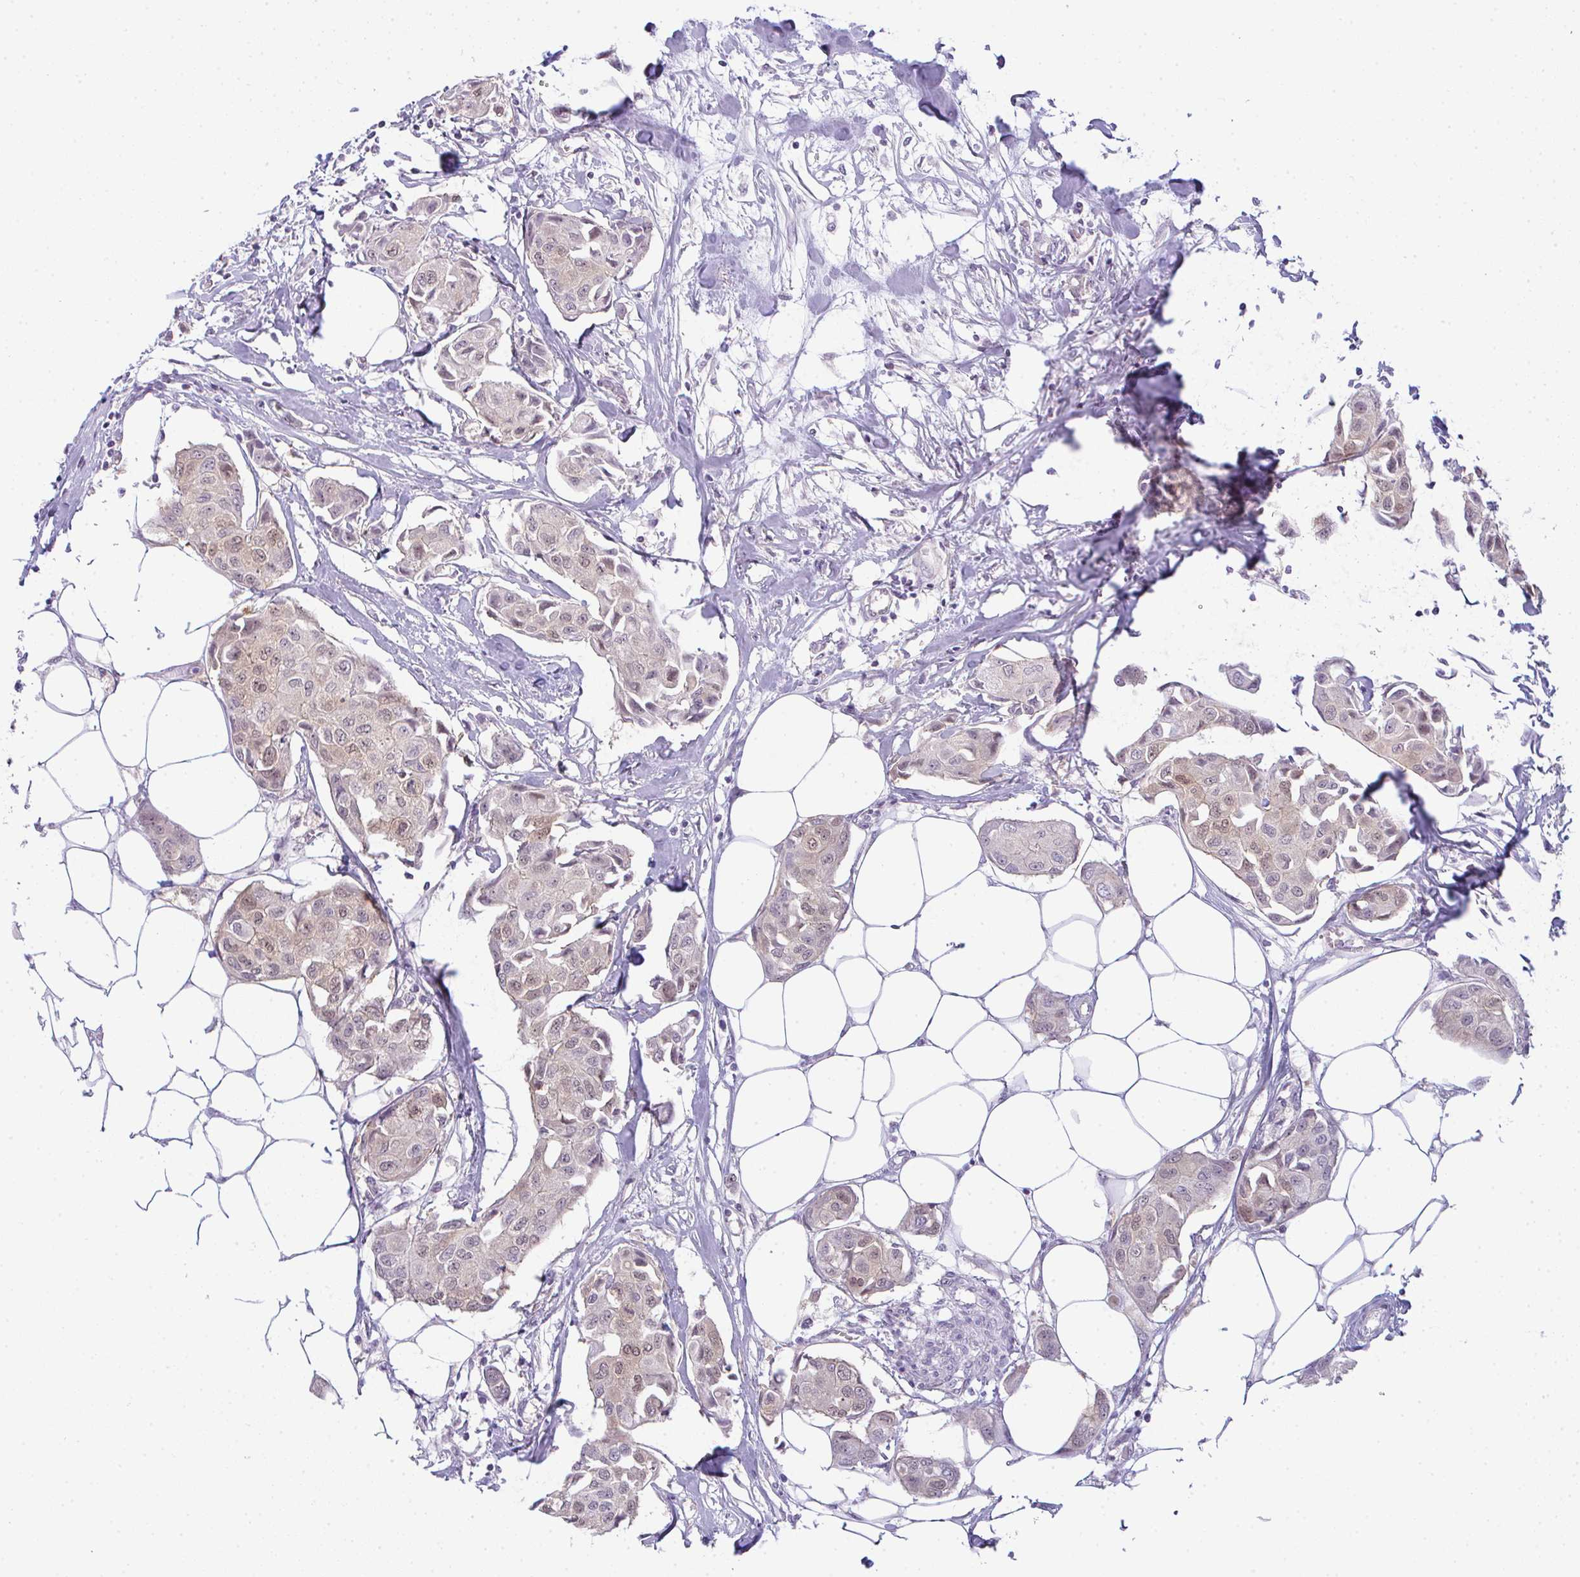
{"staining": {"intensity": "weak", "quantity": "25%-75%", "location": "nuclear"}, "tissue": "breast cancer", "cell_type": "Tumor cells", "image_type": "cancer", "snomed": [{"axis": "morphology", "description": "Duct carcinoma"}, {"axis": "topography", "description": "Breast"}, {"axis": "topography", "description": "Lymph node"}], "caption": "Breast cancer stained with immunohistochemistry (IHC) reveals weak nuclear positivity in approximately 25%-75% of tumor cells.", "gene": "CSE1L", "patient": {"sex": "female", "age": 80}}